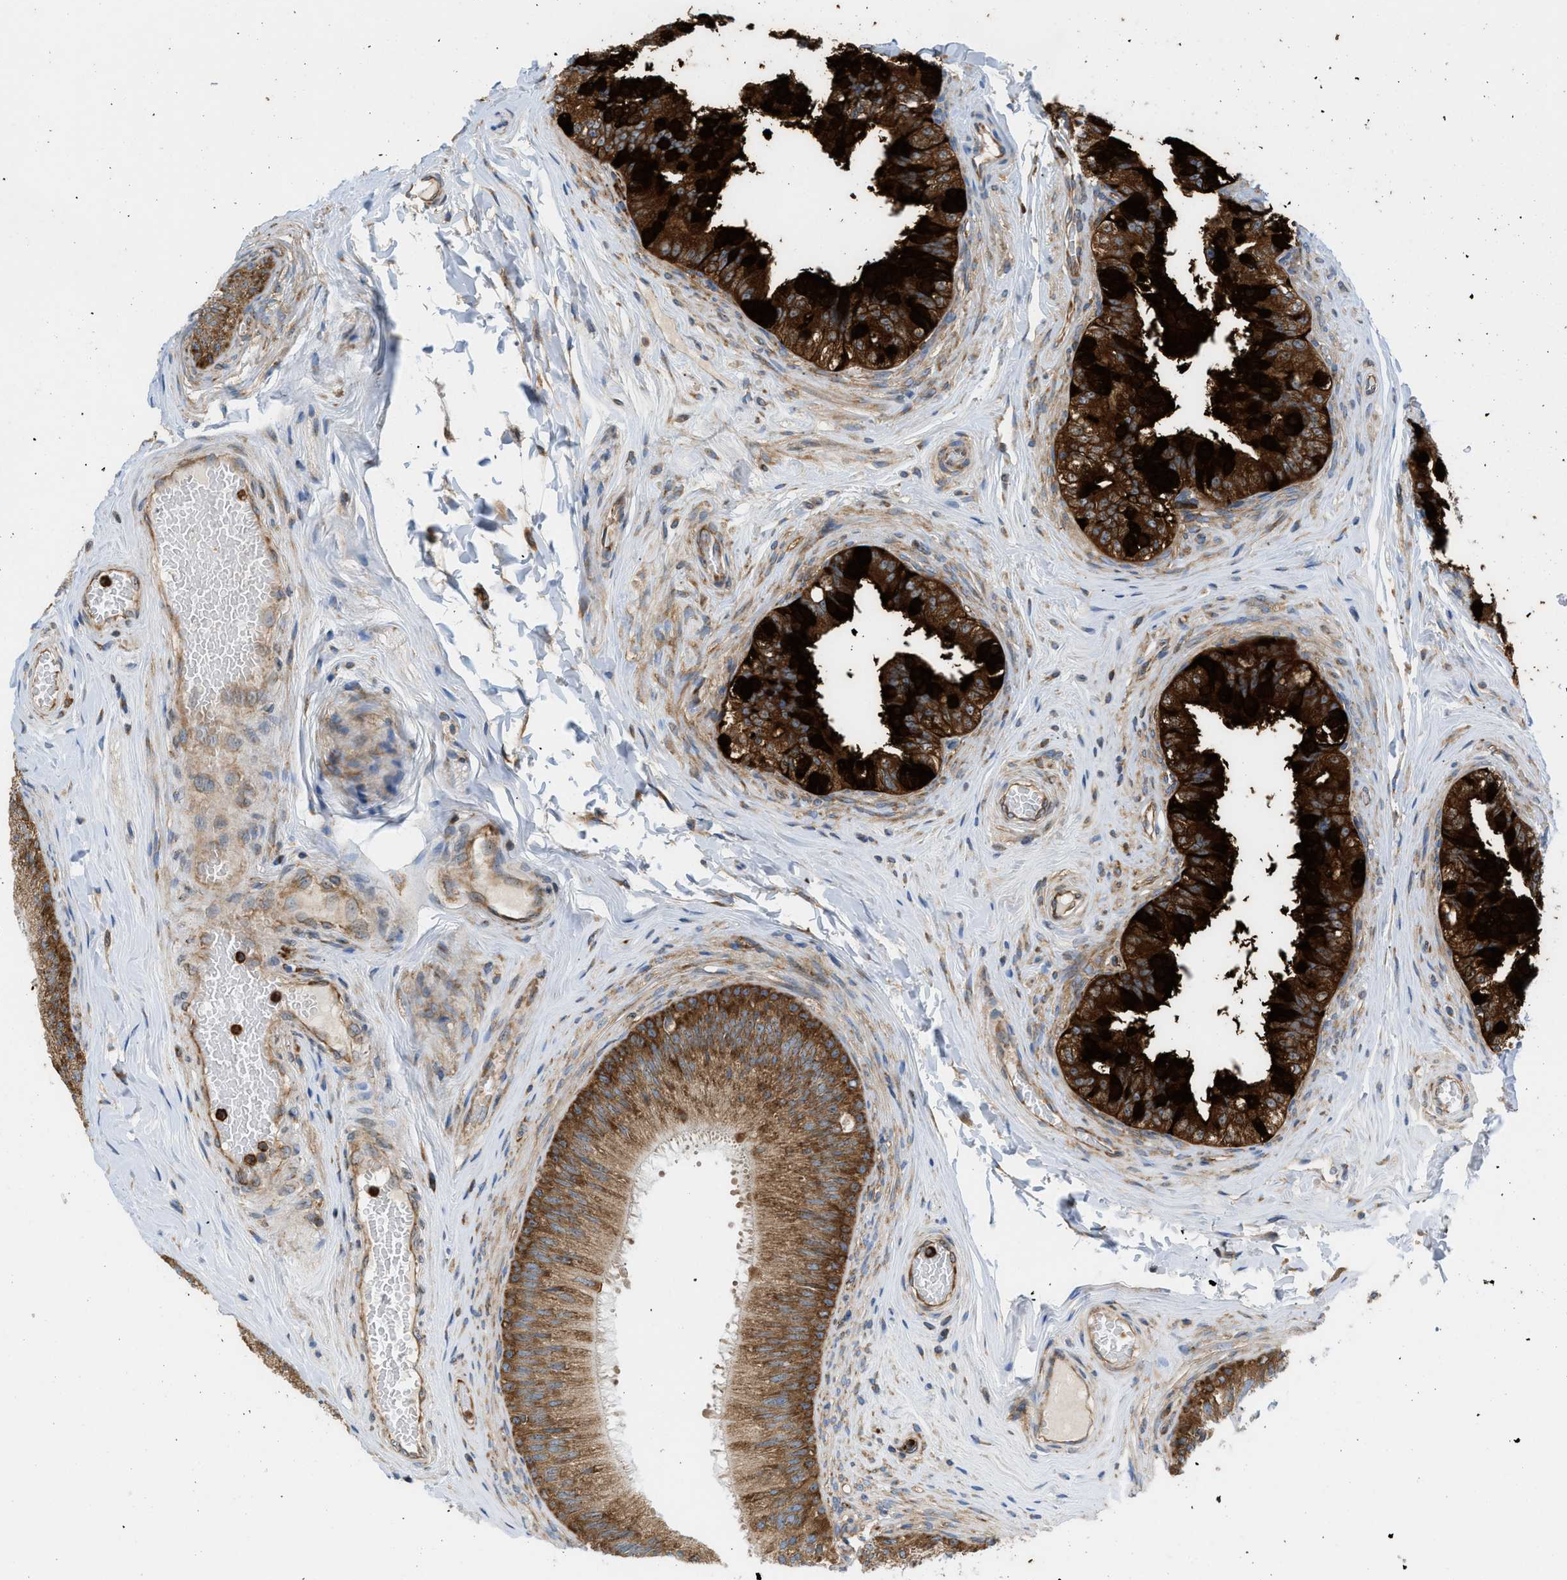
{"staining": {"intensity": "strong", "quantity": ">75%", "location": "cytoplasmic/membranous"}, "tissue": "epididymis", "cell_type": "Glandular cells", "image_type": "normal", "snomed": [{"axis": "morphology", "description": "Normal tissue, NOS"}, {"axis": "topography", "description": "Testis"}, {"axis": "topography", "description": "Epididymis"}], "caption": "The photomicrograph demonstrates immunohistochemical staining of normal epididymis. There is strong cytoplasmic/membranous expression is present in approximately >75% of glandular cells.", "gene": "GPAT4", "patient": {"sex": "male", "age": 36}}